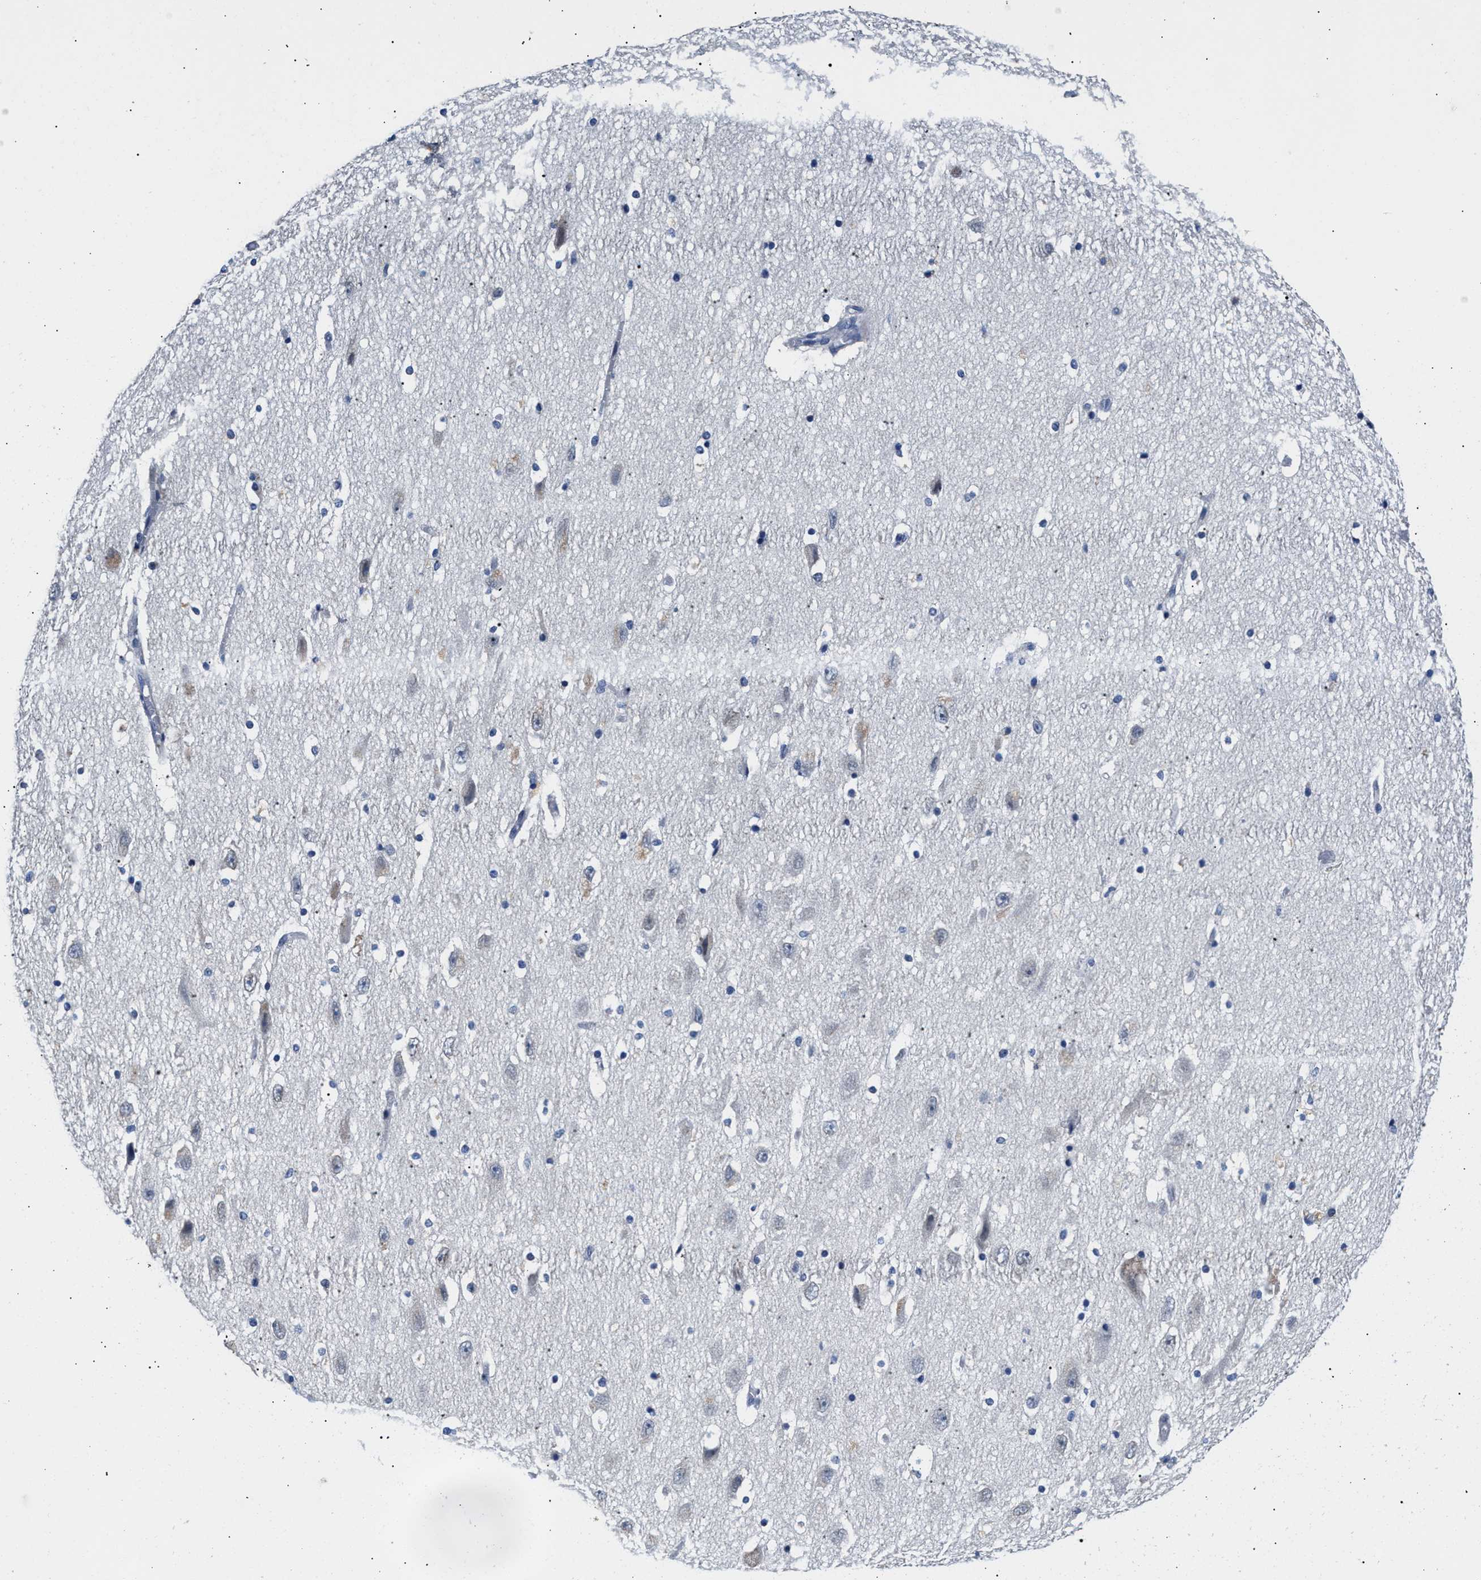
{"staining": {"intensity": "negative", "quantity": "none", "location": "none"}, "tissue": "hippocampus", "cell_type": "Glial cells", "image_type": "normal", "snomed": [{"axis": "morphology", "description": "Normal tissue, NOS"}, {"axis": "topography", "description": "Hippocampus"}], "caption": "Immunohistochemistry (IHC) micrograph of normal hippocampus: human hippocampus stained with DAB (3,3'-diaminobenzidine) shows no significant protein positivity in glial cells.", "gene": "ACTL7B", "patient": {"sex": "female", "age": 19}}